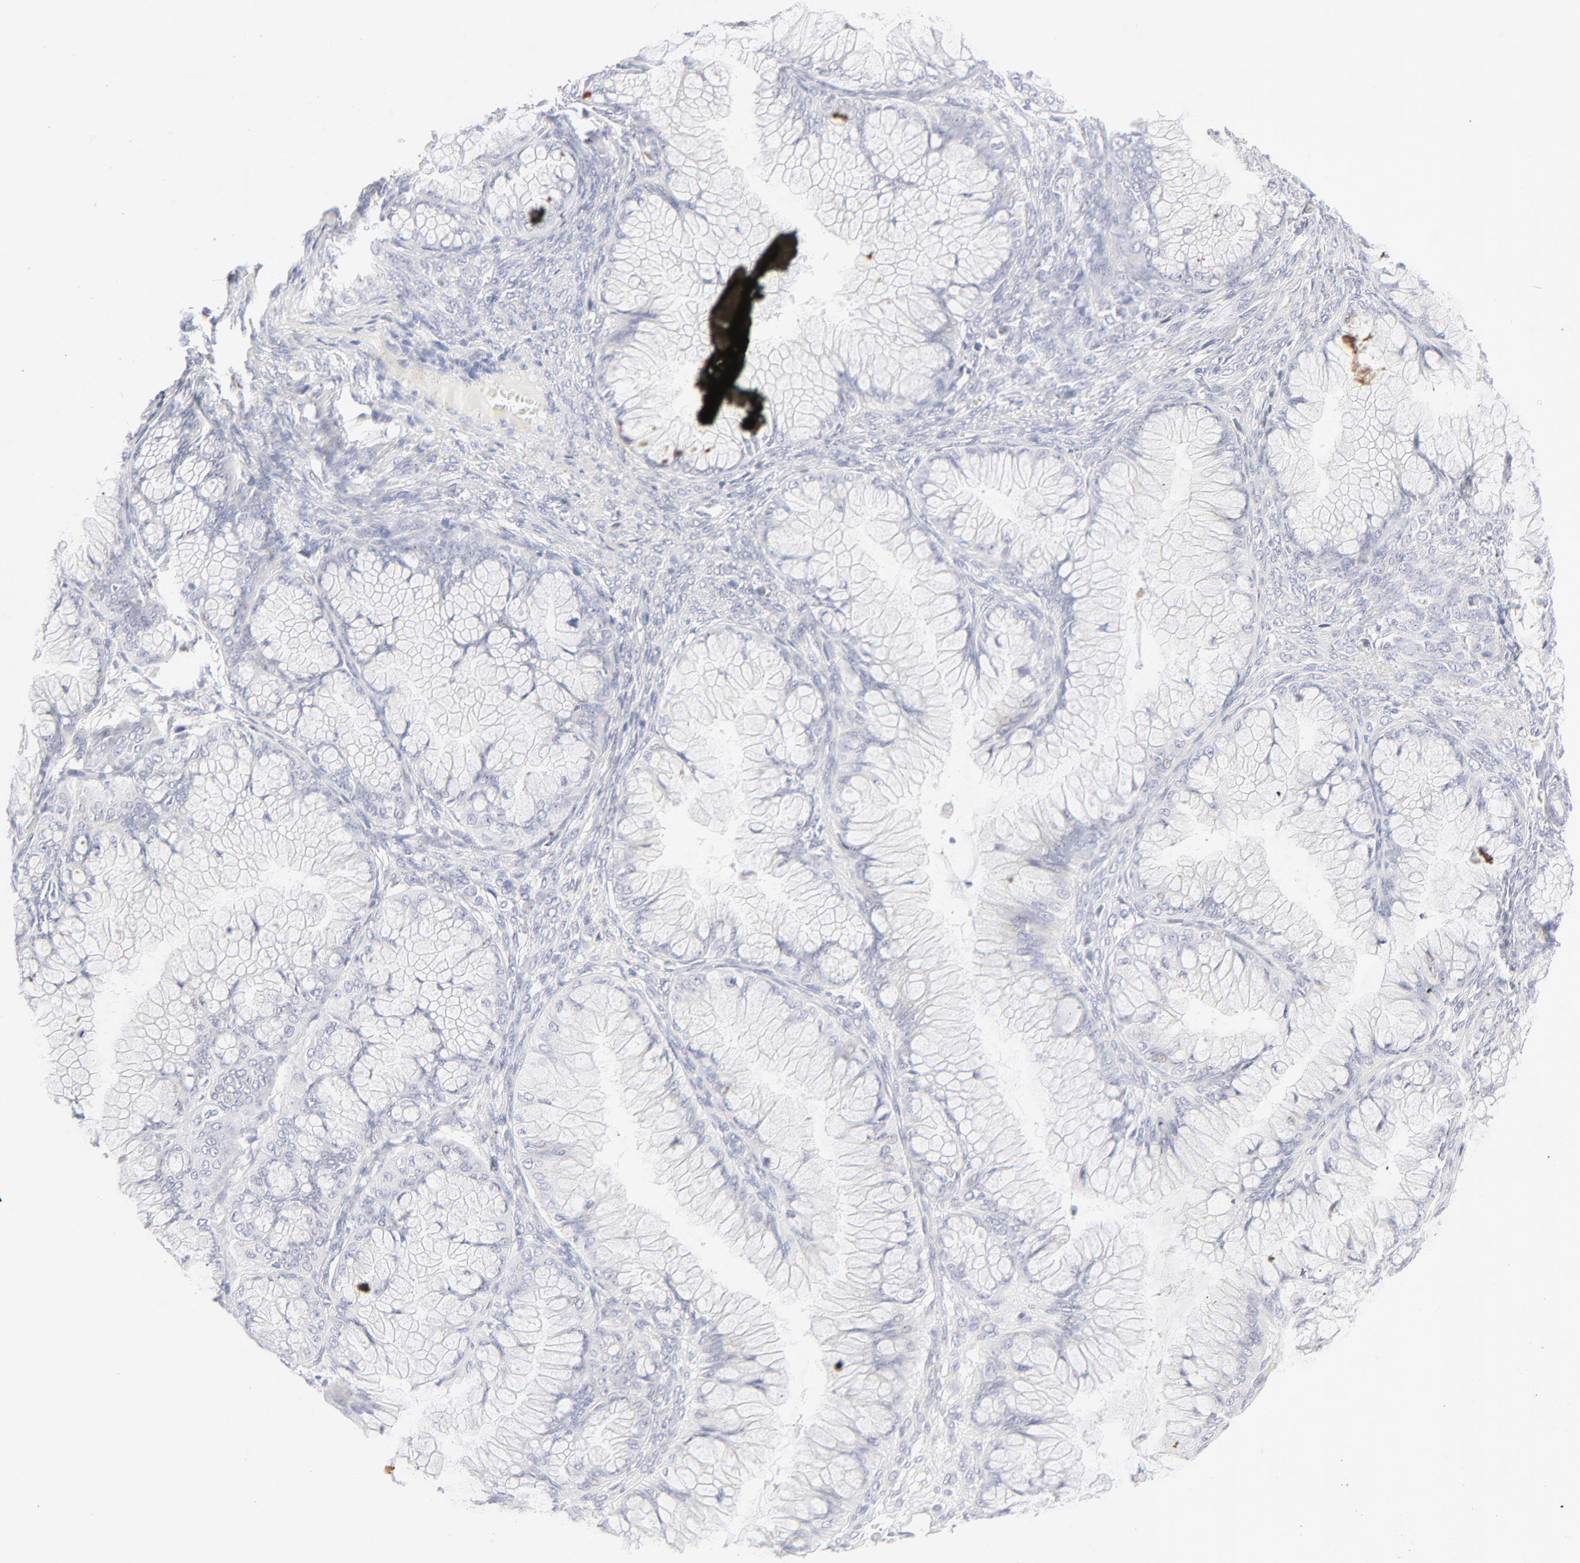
{"staining": {"intensity": "negative", "quantity": "none", "location": "none"}, "tissue": "ovarian cancer", "cell_type": "Tumor cells", "image_type": "cancer", "snomed": [{"axis": "morphology", "description": "Cystadenocarcinoma, mucinous, NOS"}, {"axis": "topography", "description": "Ovary"}], "caption": "A photomicrograph of human ovarian cancer (mucinous cystadenocarcinoma) is negative for staining in tumor cells.", "gene": "NPNT", "patient": {"sex": "female", "age": 63}}